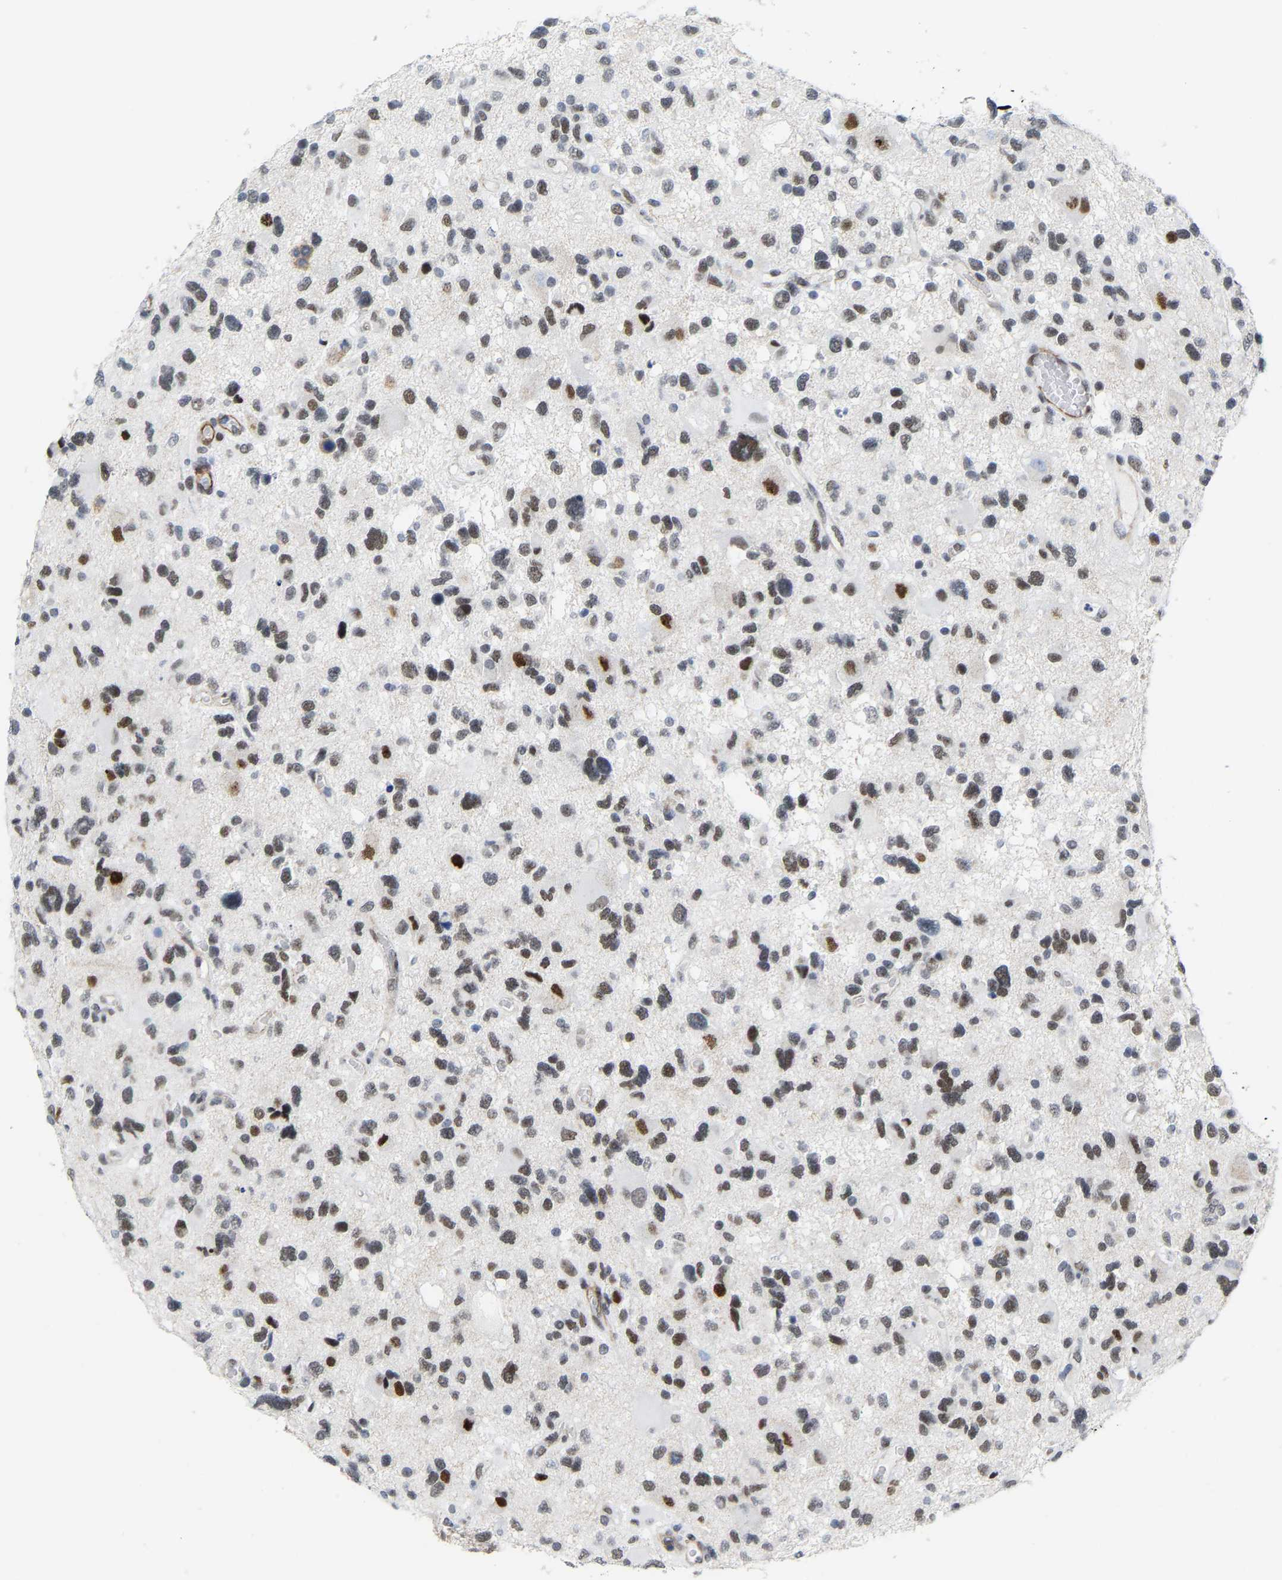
{"staining": {"intensity": "moderate", "quantity": ">75%", "location": "nuclear"}, "tissue": "glioma", "cell_type": "Tumor cells", "image_type": "cancer", "snomed": [{"axis": "morphology", "description": "Glioma, malignant, High grade"}, {"axis": "topography", "description": "Brain"}], "caption": "Brown immunohistochemical staining in malignant glioma (high-grade) displays moderate nuclear positivity in about >75% of tumor cells.", "gene": "FAM180A", "patient": {"sex": "male", "age": 33}}